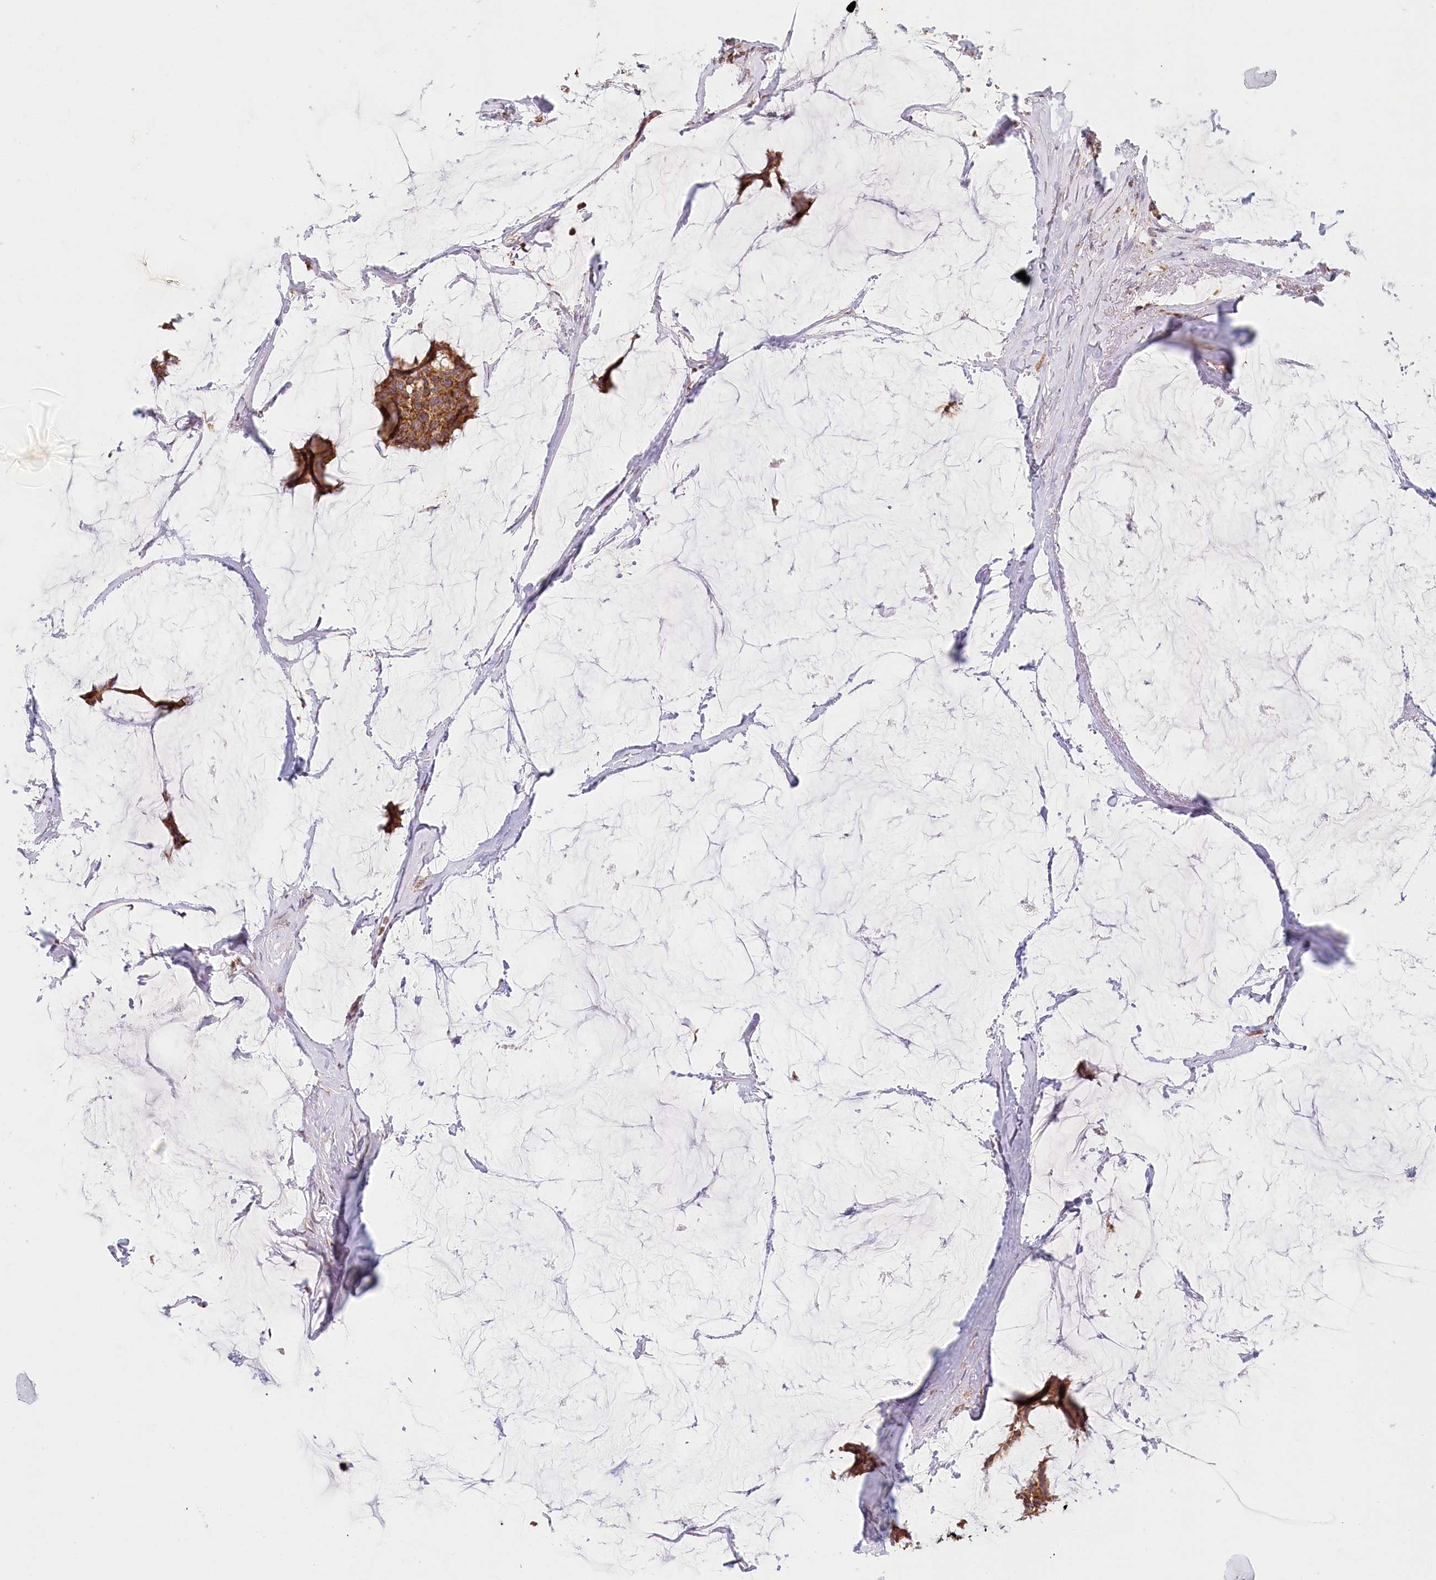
{"staining": {"intensity": "strong", "quantity": ">75%", "location": "cytoplasmic/membranous"}, "tissue": "breast cancer", "cell_type": "Tumor cells", "image_type": "cancer", "snomed": [{"axis": "morphology", "description": "Duct carcinoma"}, {"axis": "topography", "description": "Breast"}], "caption": "An image of breast cancer (infiltrating ductal carcinoma) stained for a protein displays strong cytoplasmic/membranous brown staining in tumor cells. (IHC, brightfield microscopy, high magnification).", "gene": "UMPS", "patient": {"sex": "female", "age": 93}}